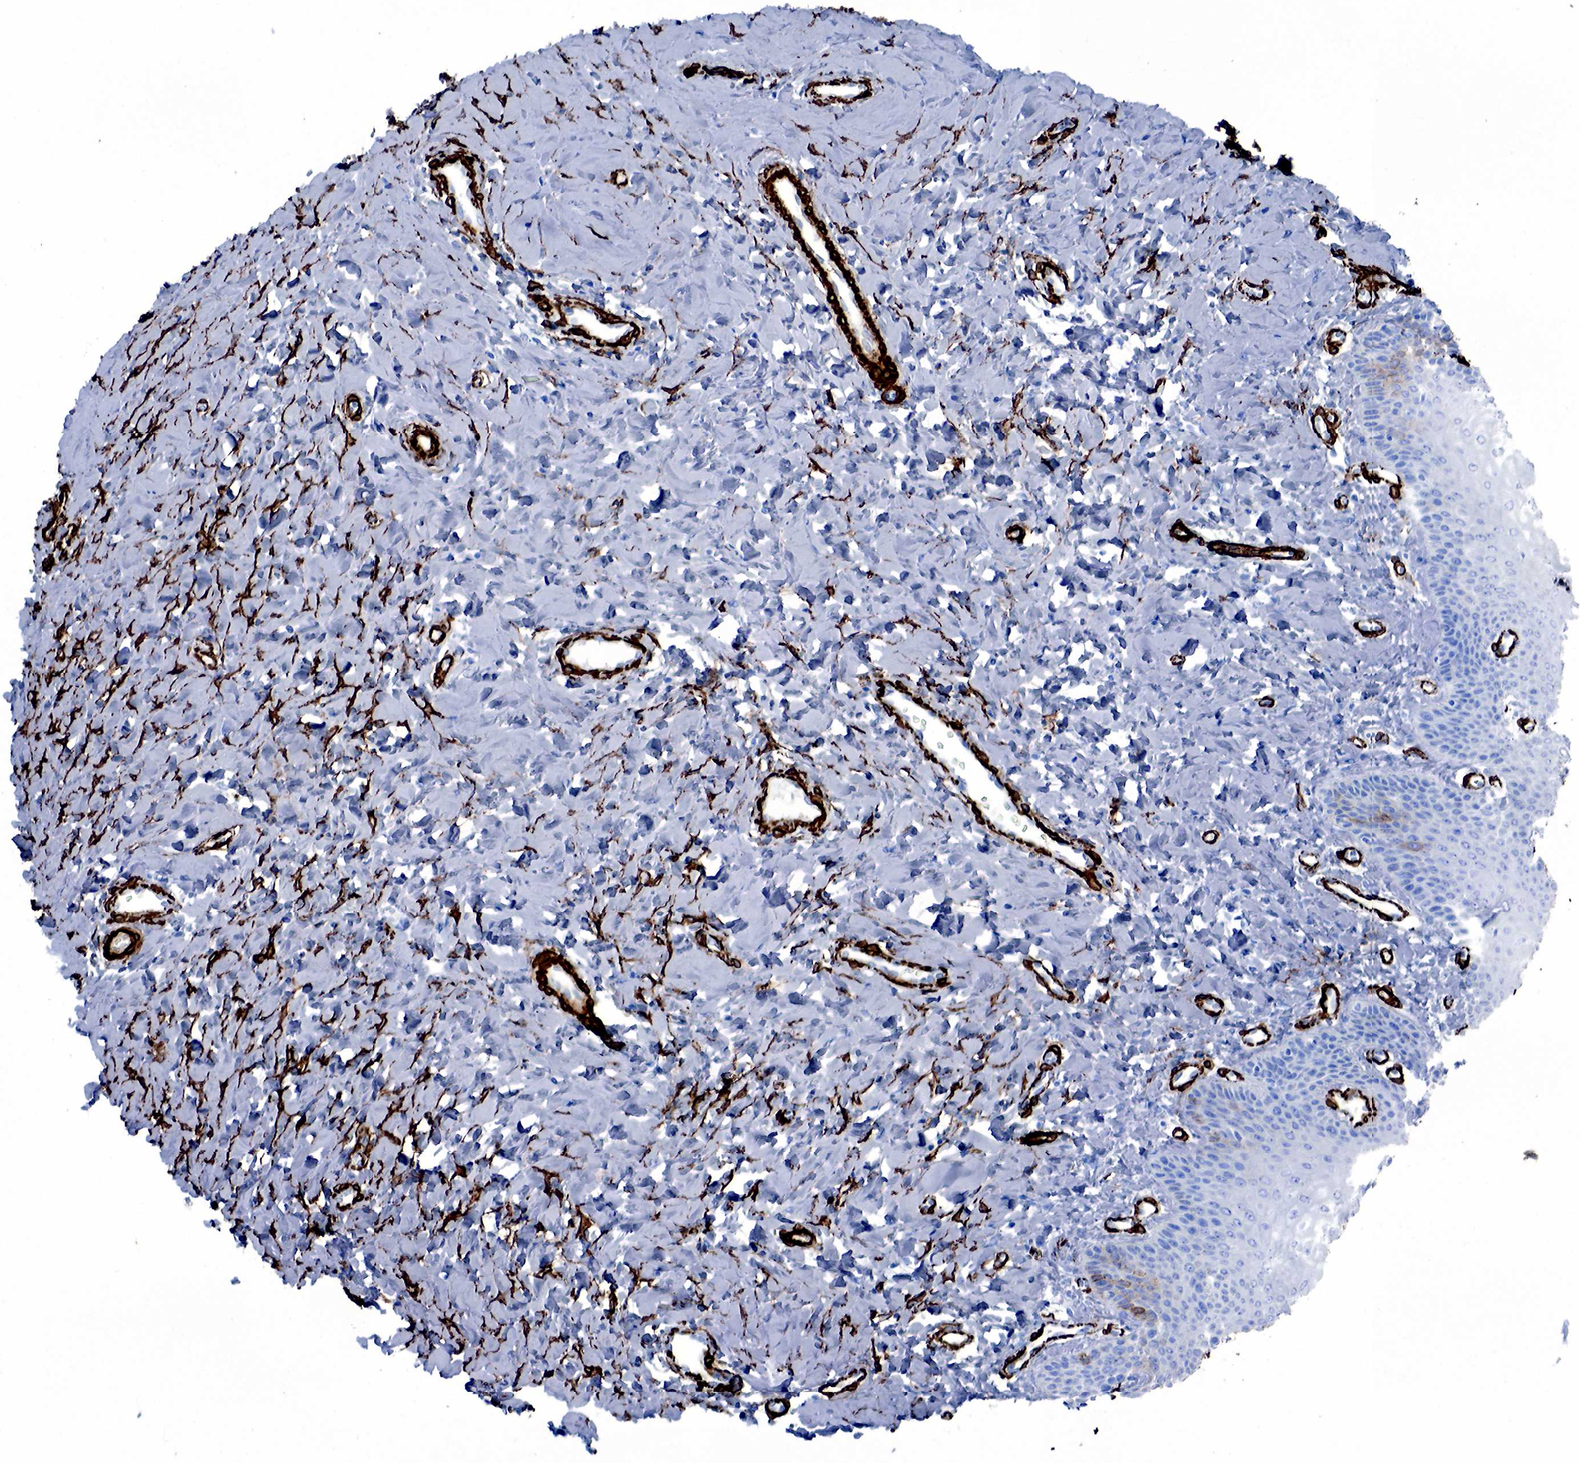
{"staining": {"intensity": "negative", "quantity": "none", "location": "none"}, "tissue": "vagina", "cell_type": "Squamous epithelial cells", "image_type": "normal", "snomed": [{"axis": "morphology", "description": "Normal tissue, NOS"}, {"axis": "topography", "description": "Vagina"}], "caption": "Immunohistochemical staining of normal vagina exhibits no significant staining in squamous epithelial cells. Nuclei are stained in blue.", "gene": "ACTA2", "patient": {"sex": "female", "age": 68}}